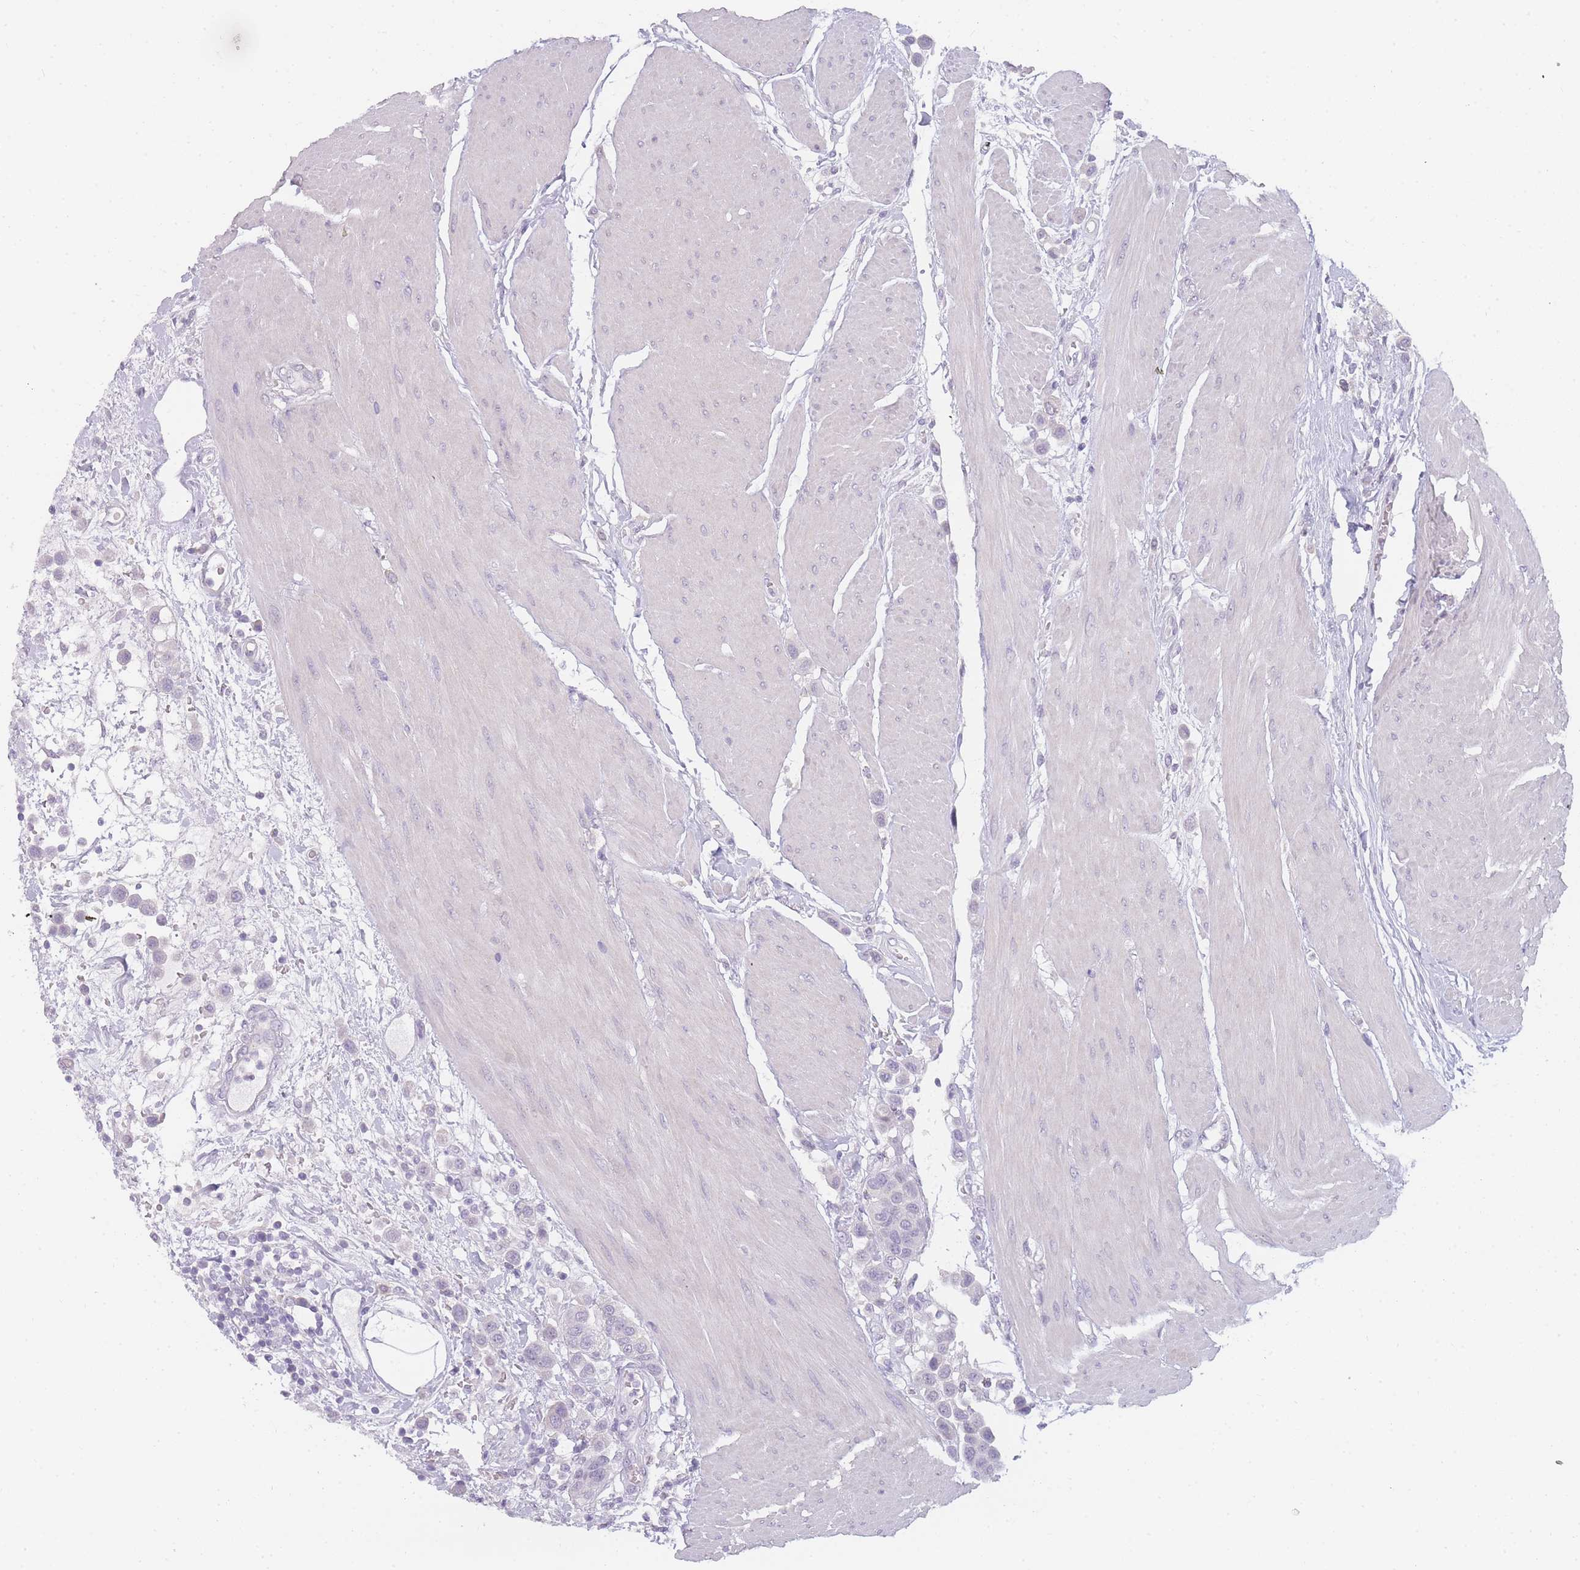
{"staining": {"intensity": "negative", "quantity": "none", "location": "none"}, "tissue": "urothelial cancer", "cell_type": "Tumor cells", "image_type": "cancer", "snomed": [{"axis": "morphology", "description": "Urothelial carcinoma, High grade"}, {"axis": "topography", "description": "Urinary bladder"}], "caption": "DAB immunohistochemical staining of urothelial carcinoma (high-grade) shows no significant staining in tumor cells. (IHC, brightfield microscopy, high magnification).", "gene": "INS", "patient": {"sex": "male", "age": 50}}